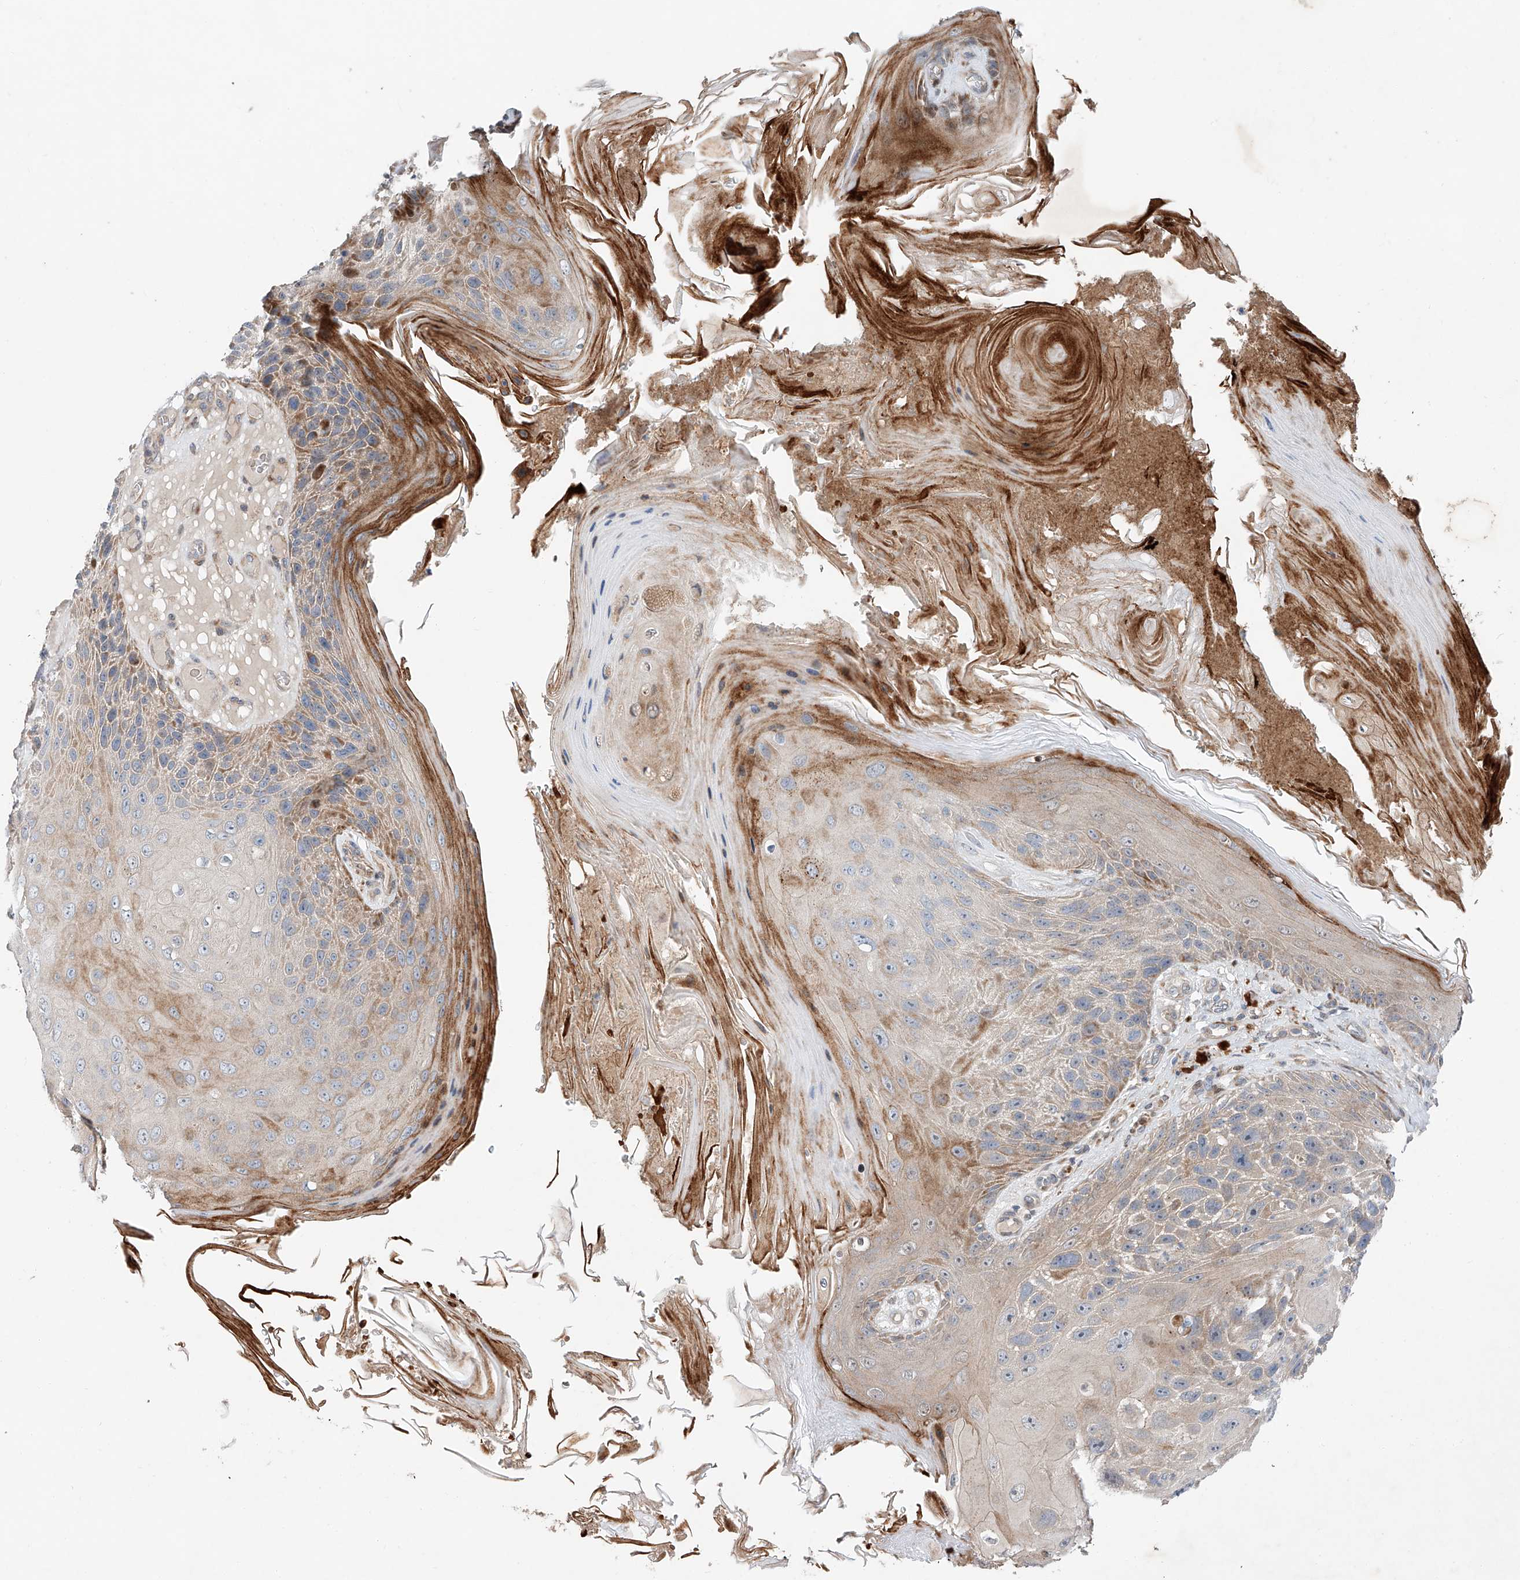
{"staining": {"intensity": "weak", "quantity": "25%-75%", "location": "cytoplasmic/membranous"}, "tissue": "skin cancer", "cell_type": "Tumor cells", "image_type": "cancer", "snomed": [{"axis": "morphology", "description": "Squamous cell carcinoma, NOS"}, {"axis": "topography", "description": "Skin"}], "caption": "Immunohistochemistry of skin cancer (squamous cell carcinoma) exhibits low levels of weak cytoplasmic/membranous positivity in approximately 25%-75% of tumor cells.", "gene": "USF3", "patient": {"sex": "female", "age": 88}}